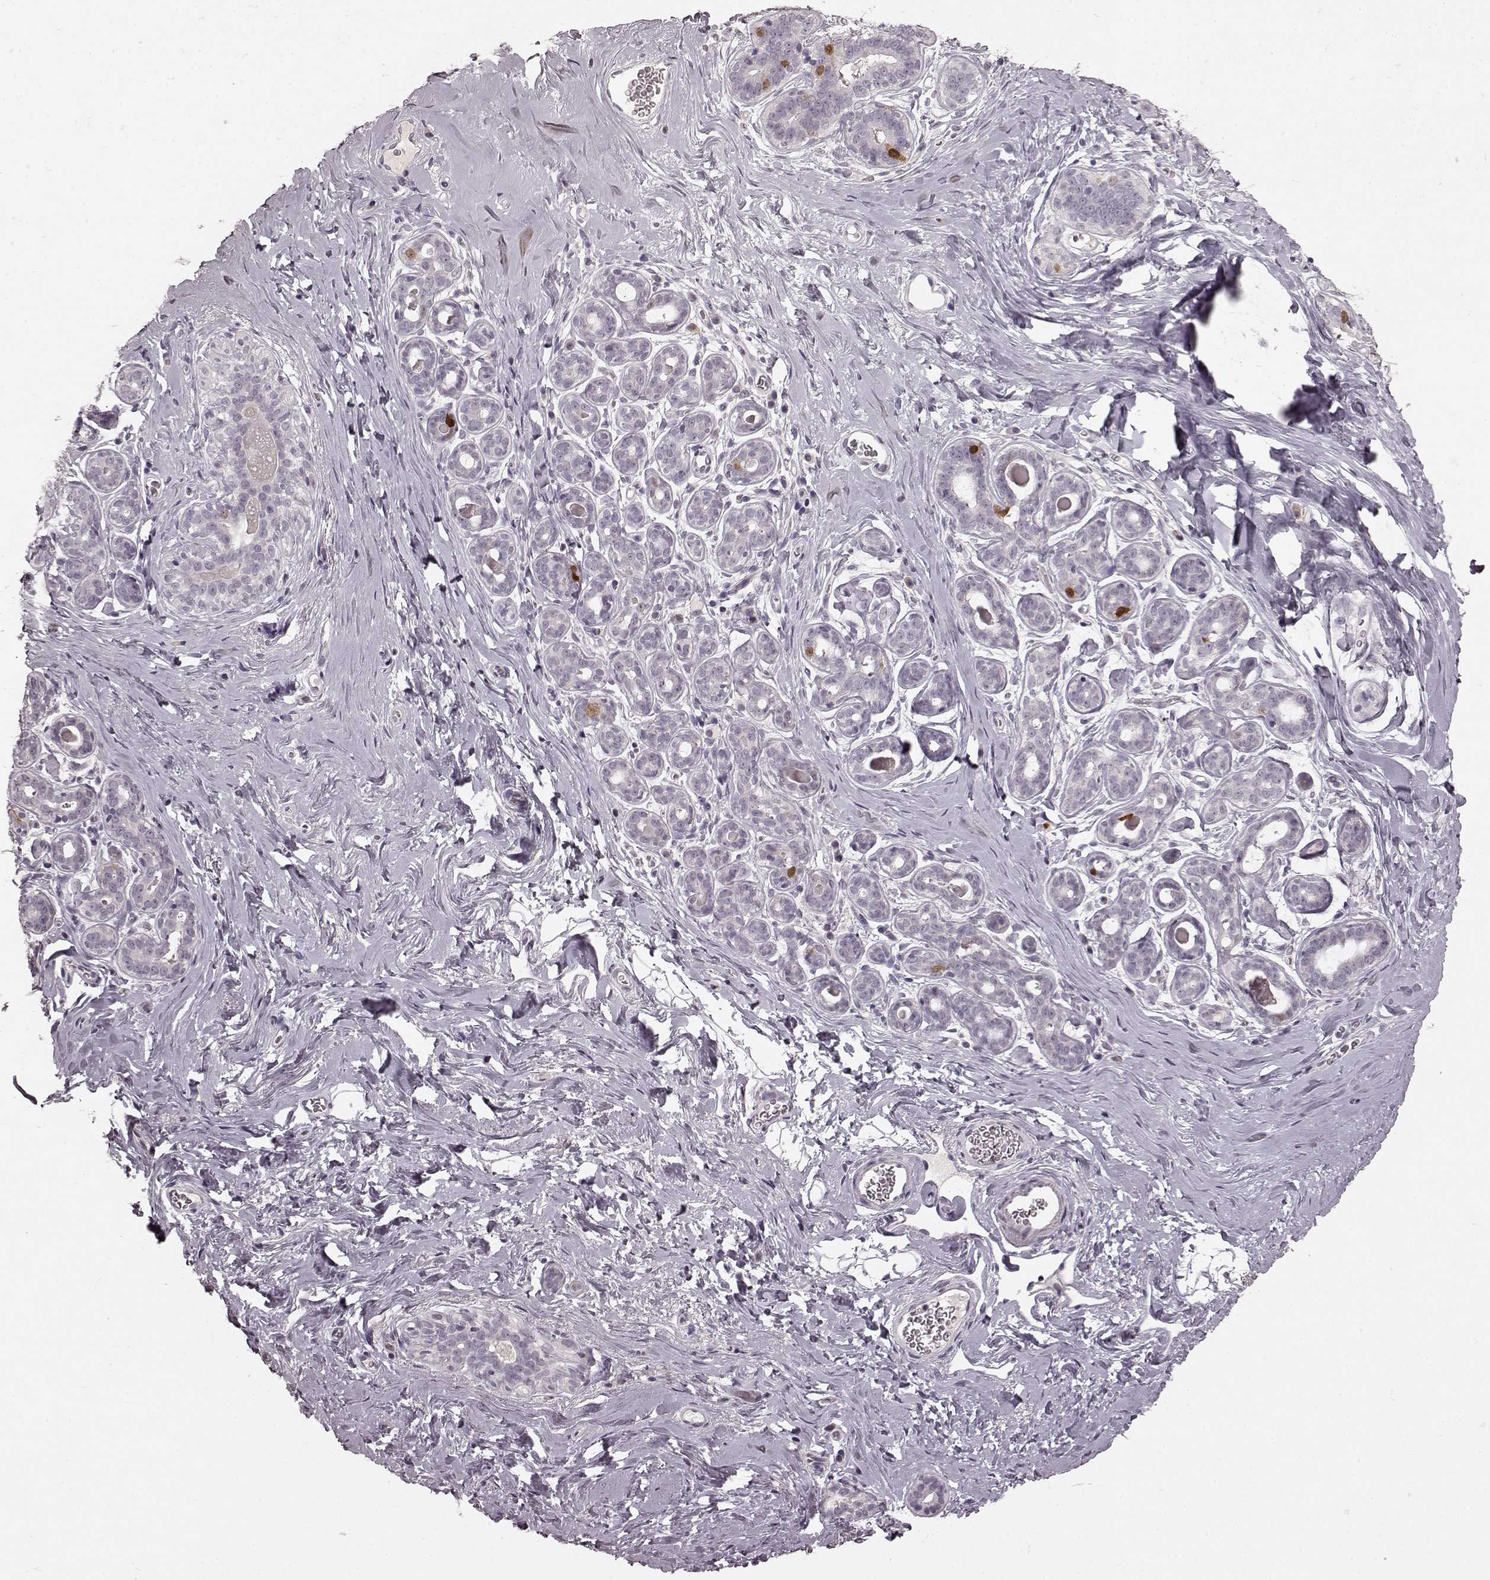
{"staining": {"intensity": "negative", "quantity": "none", "location": "none"}, "tissue": "breast", "cell_type": "Adipocytes", "image_type": "normal", "snomed": [{"axis": "morphology", "description": "Normal tissue, NOS"}, {"axis": "topography", "description": "Skin"}, {"axis": "topography", "description": "Breast"}], "caption": "Protein analysis of normal breast reveals no significant staining in adipocytes. Brightfield microscopy of IHC stained with DAB (brown) and hematoxylin (blue), captured at high magnification.", "gene": "CCNA2", "patient": {"sex": "female", "age": 43}}